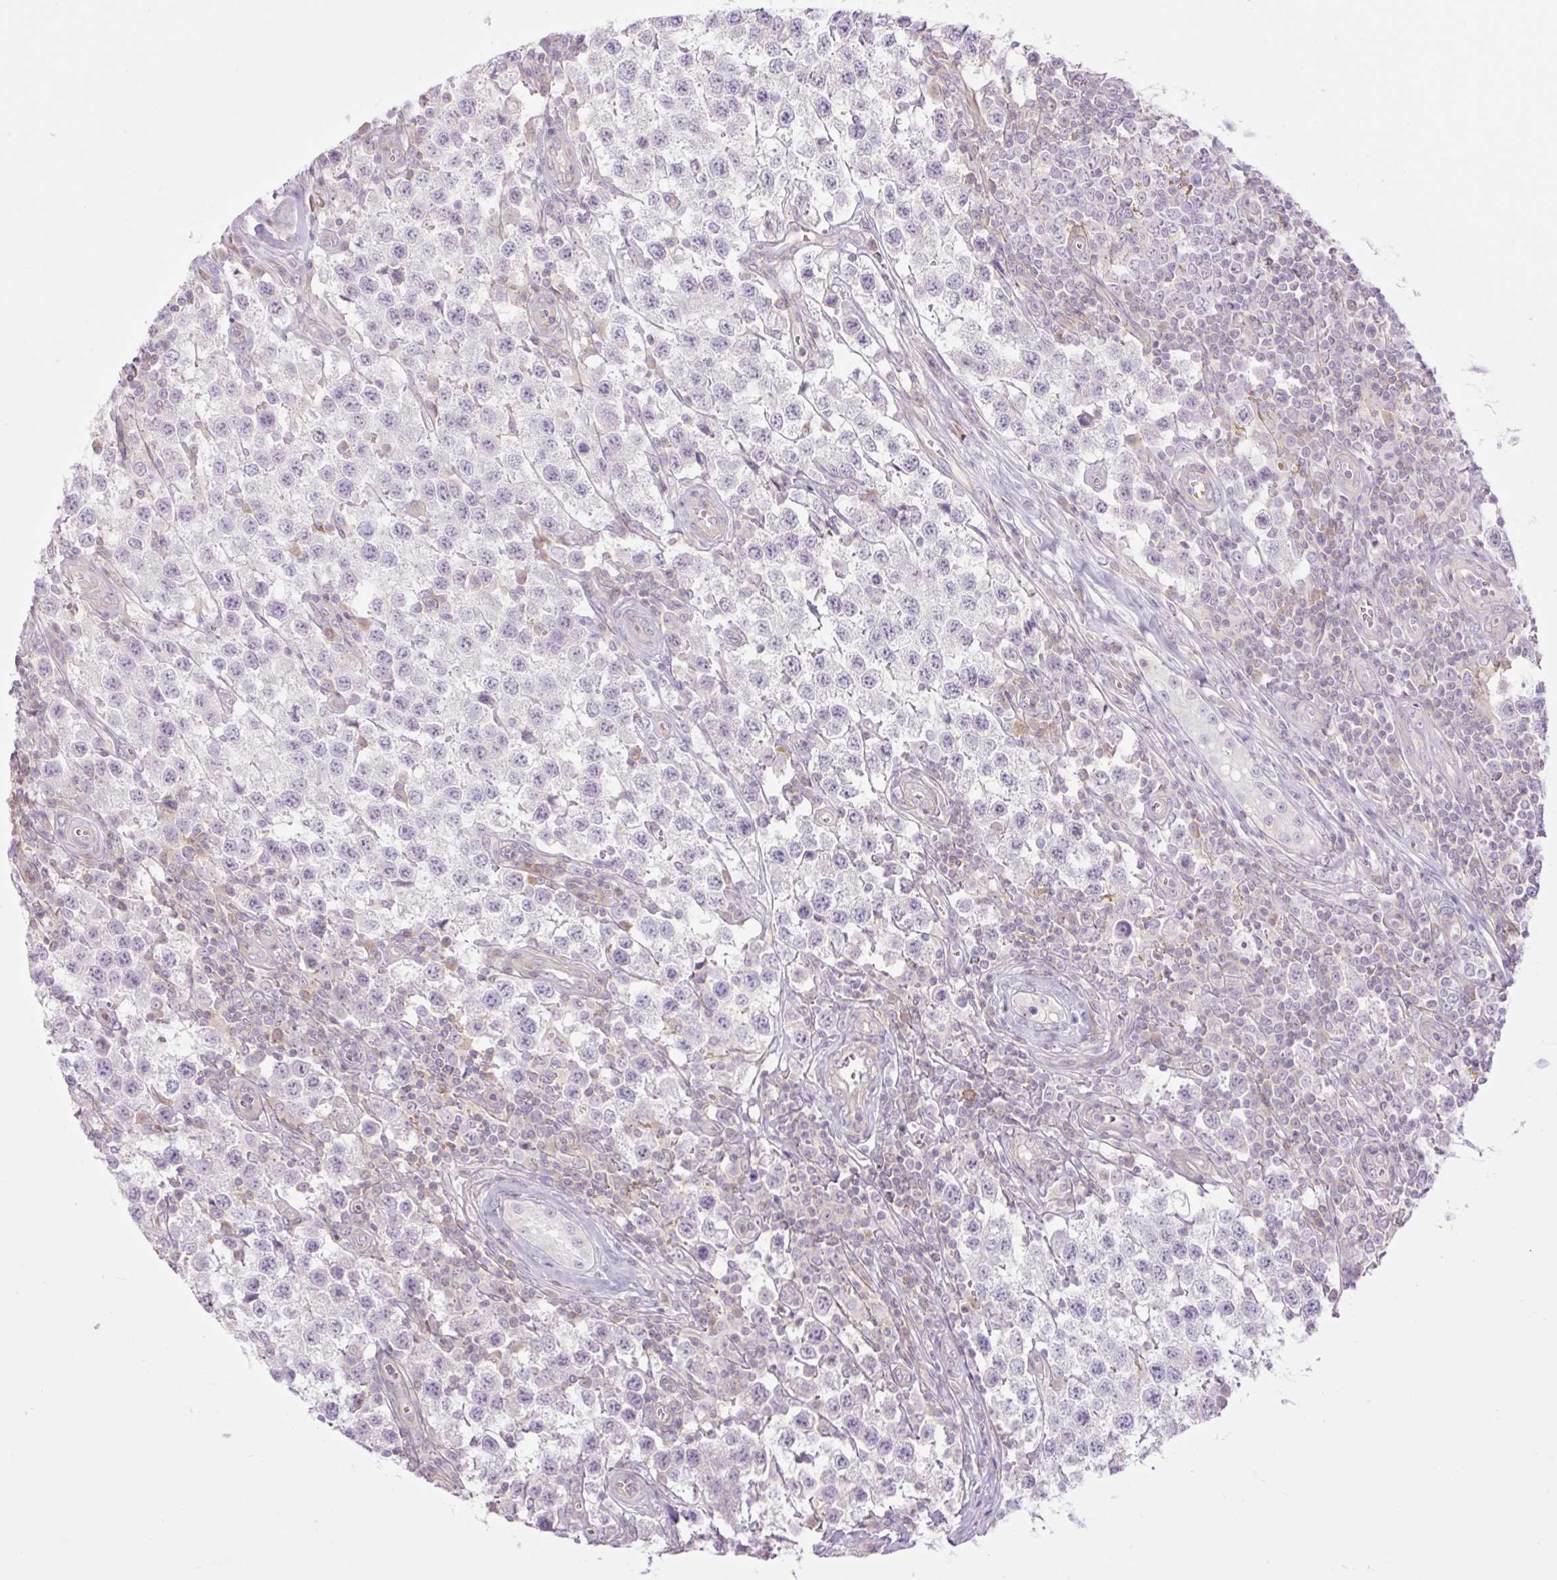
{"staining": {"intensity": "negative", "quantity": "none", "location": "none"}, "tissue": "testis cancer", "cell_type": "Tumor cells", "image_type": "cancer", "snomed": [{"axis": "morphology", "description": "Seminoma, NOS"}, {"axis": "topography", "description": "Testis"}], "caption": "Photomicrograph shows no significant protein expression in tumor cells of testis seminoma. Brightfield microscopy of IHC stained with DAB (brown) and hematoxylin (blue), captured at high magnification.", "gene": "GRID2", "patient": {"sex": "male", "age": 34}}